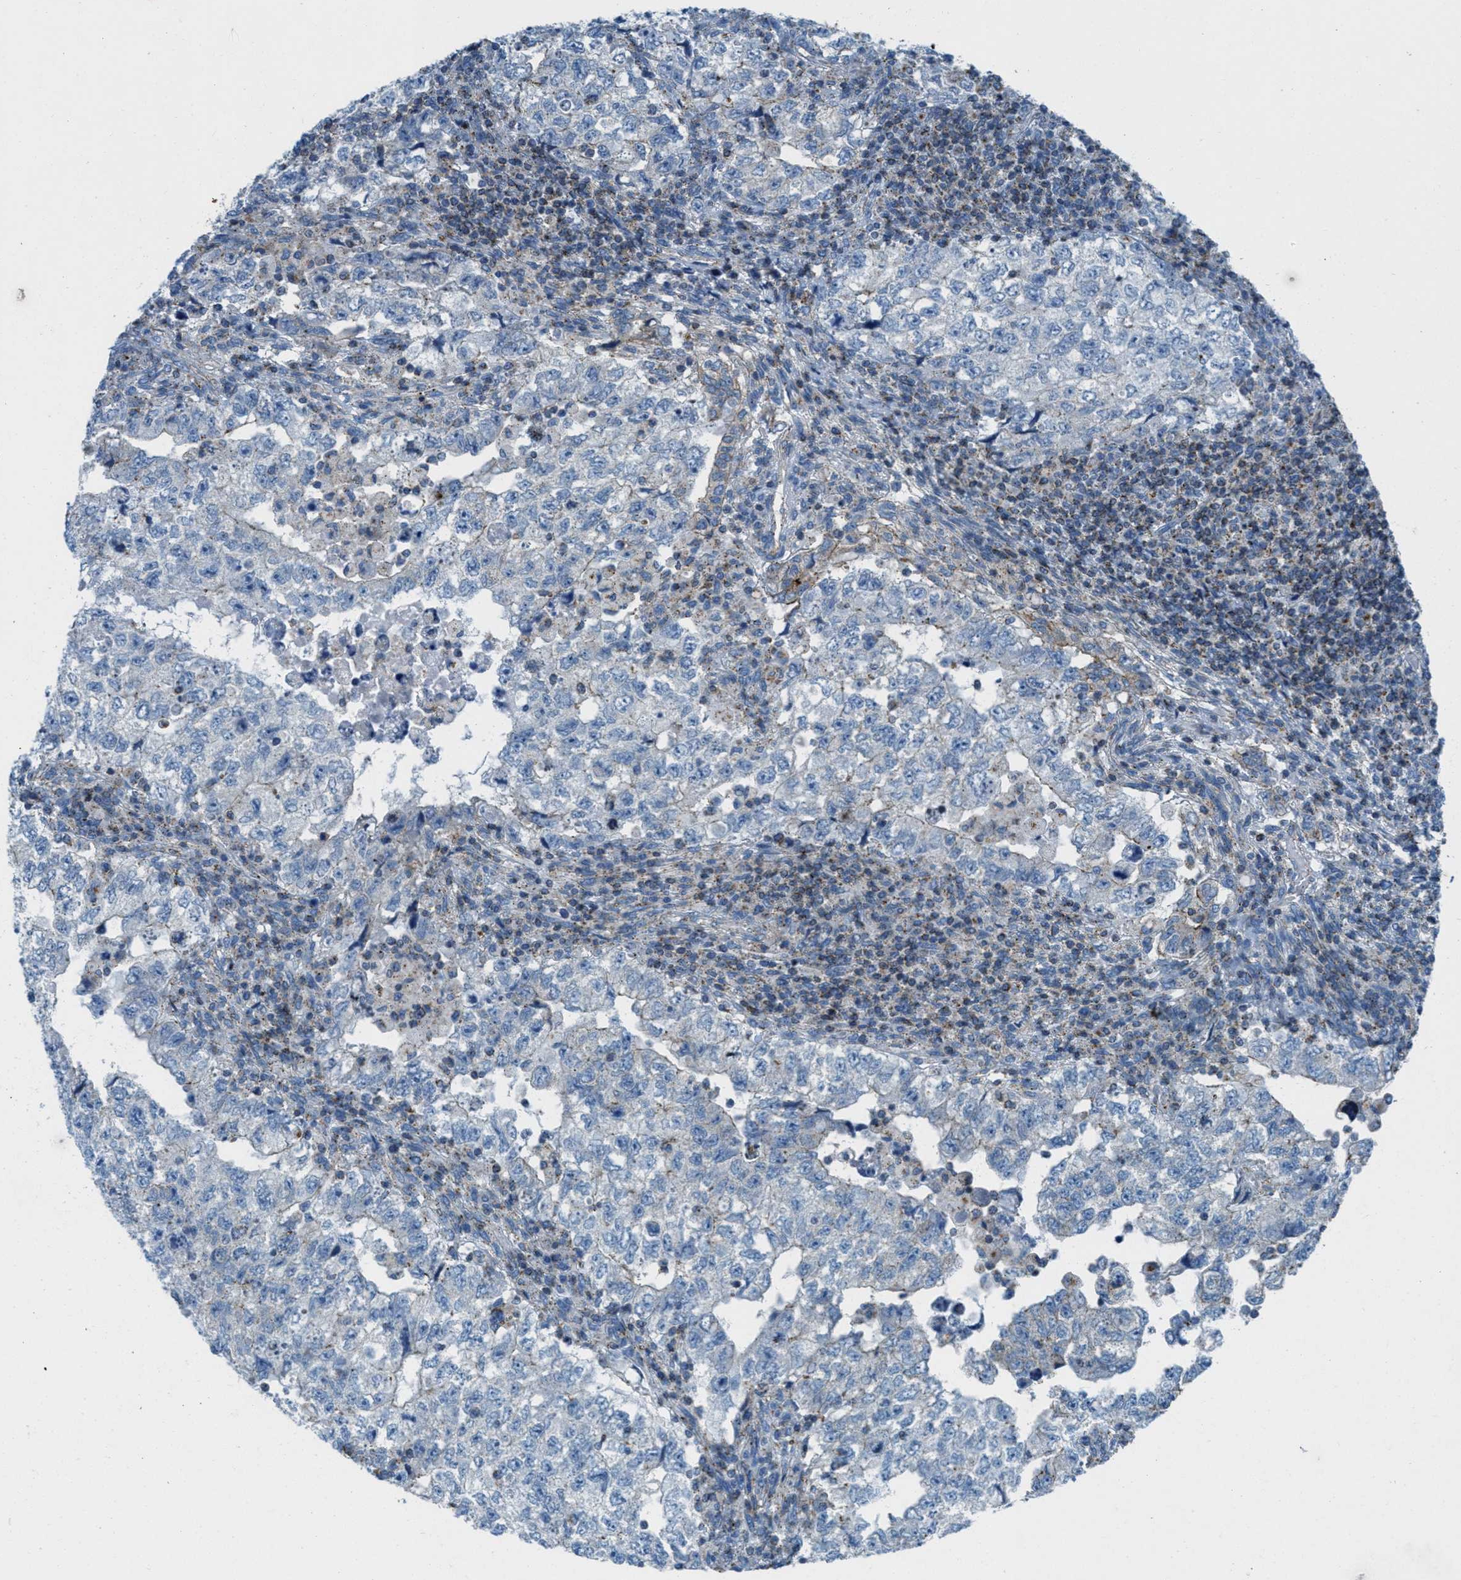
{"staining": {"intensity": "weak", "quantity": "<25%", "location": "cytoplasmic/membranous"}, "tissue": "testis cancer", "cell_type": "Tumor cells", "image_type": "cancer", "snomed": [{"axis": "morphology", "description": "Carcinoma, Embryonal, NOS"}, {"axis": "topography", "description": "Testis"}], "caption": "A photomicrograph of testis cancer (embryonal carcinoma) stained for a protein exhibits no brown staining in tumor cells.", "gene": "MFSD13A", "patient": {"sex": "male", "age": 36}}